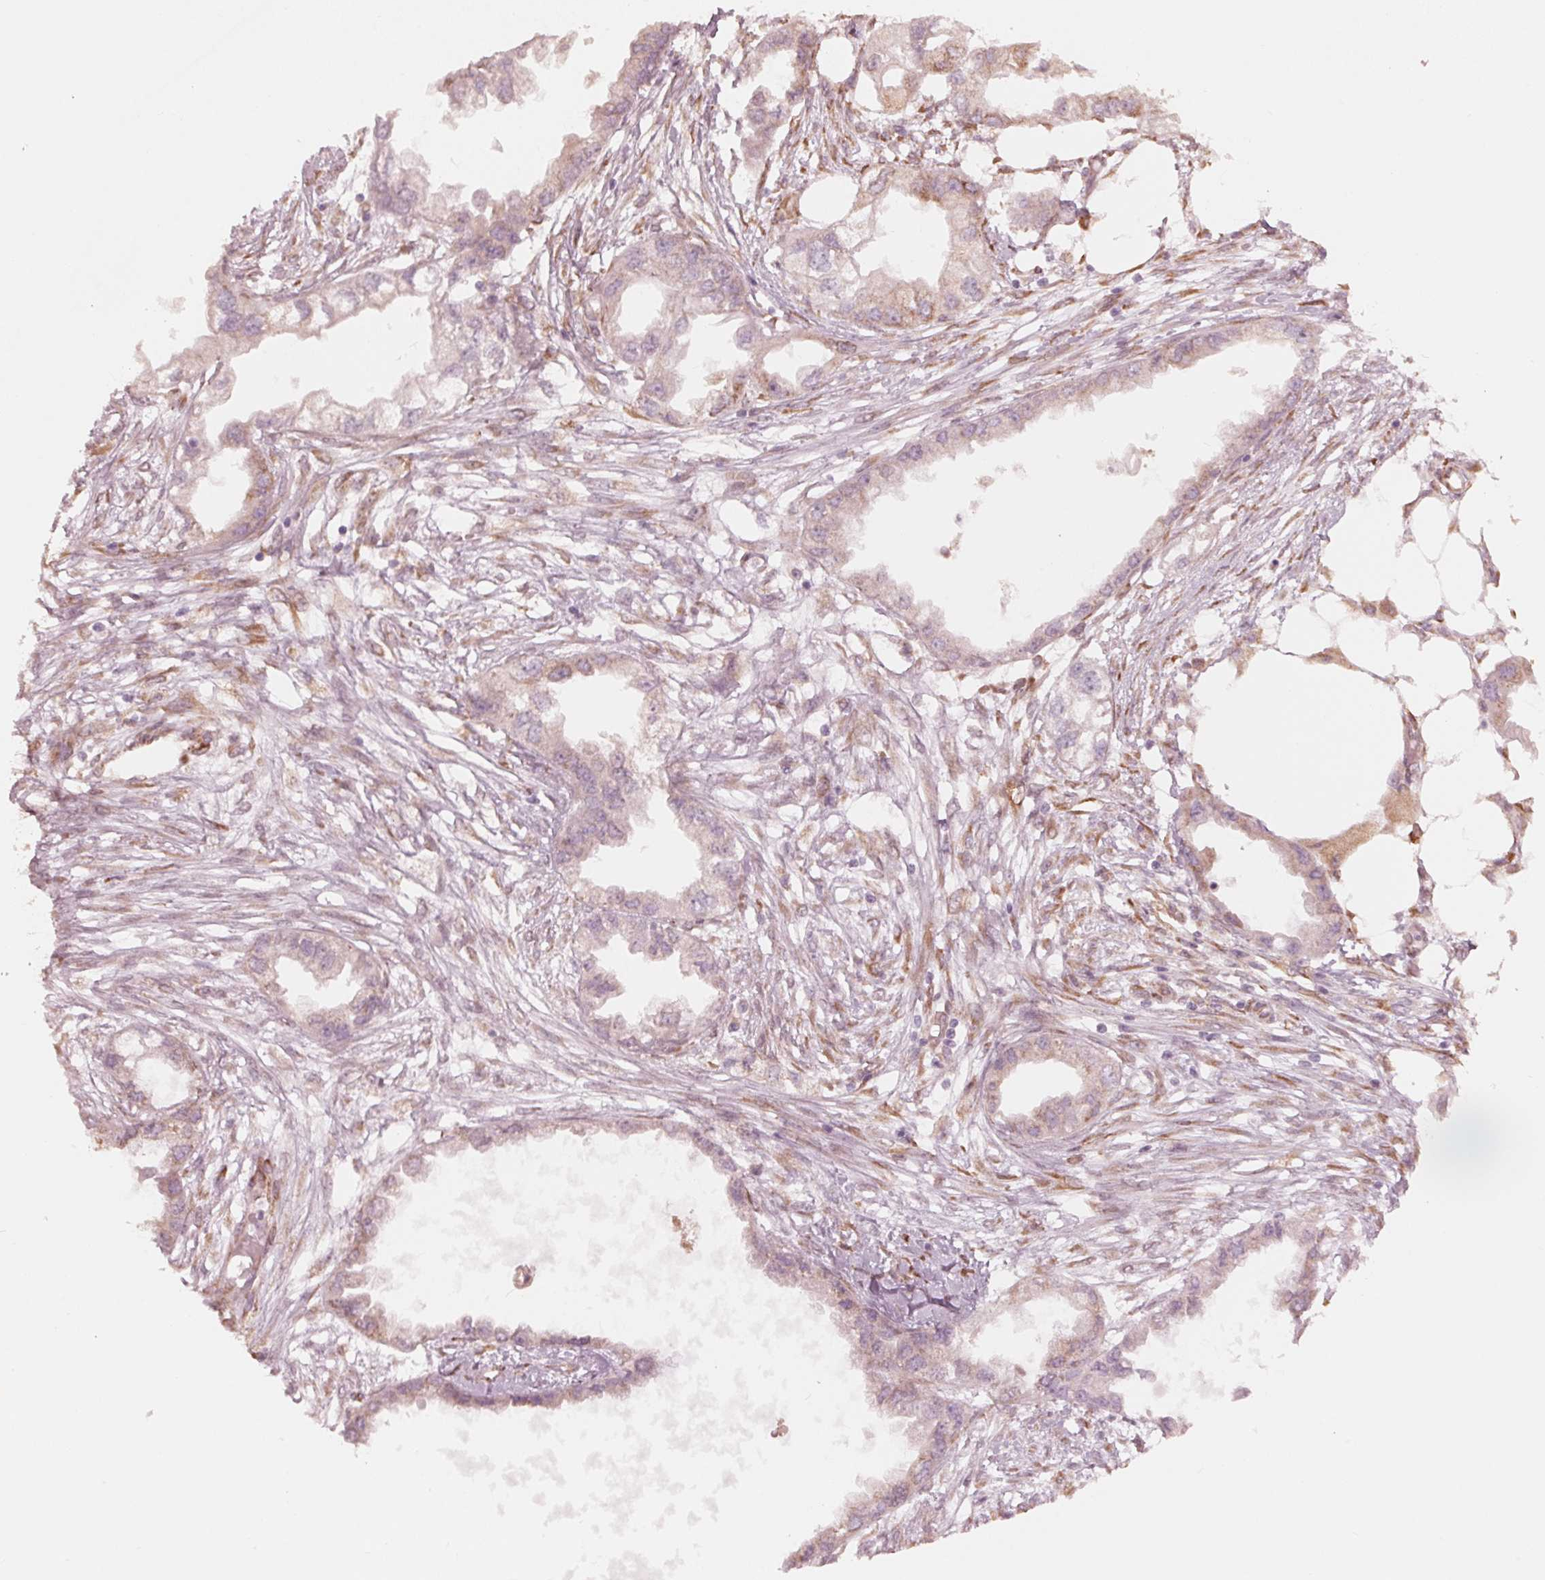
{"staining": {"intensity": "weak", "quantity": "25%-75%", "location": "cytoplasmic/membranous"}, "tissue": "endometrial cancer", "cell_type": "Tumor cells", "image_type": "cancer", "snomed": [{"axis": "morphology", "description": "Adenocarcinoma, NOS"}, {"axis": "morphology", "description": "Adenocarcinoma, metastatic, NOS"}, {"axis": "topography", "description": "Adipose tissue"}, {"axis": "topography", "description": "Endometrium"}], "caption": "A photomicrograph showing weak cytoplasmic/membranous staining in about 25%-75% of tumor cells in endometrial cancer, as visualized by brown immunohistochemical staining.", "gene": "IKBIP", "patient": {"sex": "female", "age": 67}}